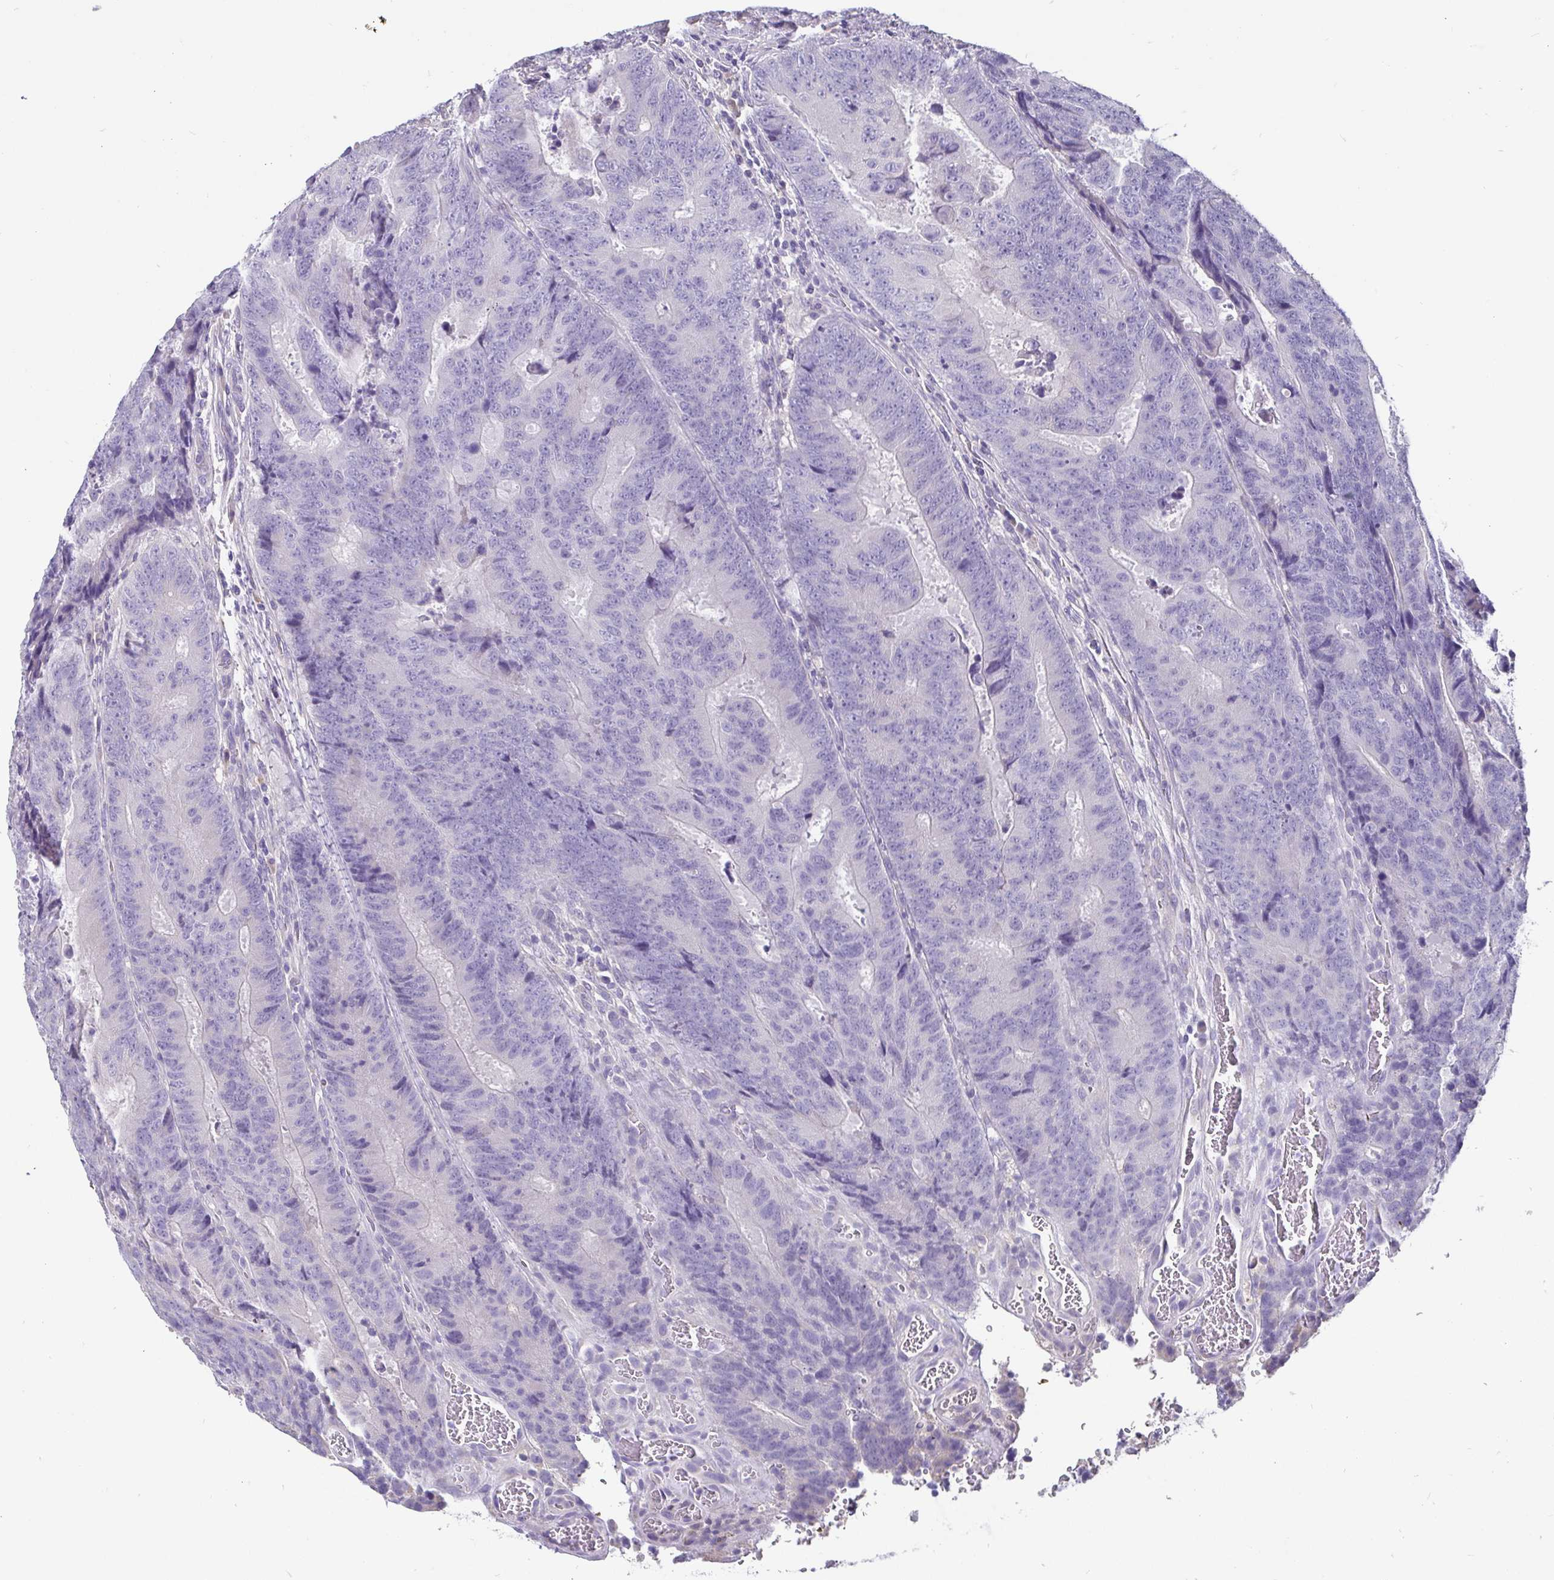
{"staining": {"intensity": "negative", "quantity": "none", "location": "none"}, "tissue": "colorectal cancer", "cell_type": "Tumor cells", "image_type": "cancer", "snomed": [{"axis": "morphology", "description": "Adenocarcinoma, NOS"}, {"axis": "topography", "description": "Colon"}], "caption": "This is an immunohistochemistry histopathology image of colorectal adenocarcinoma. There is no expression in tumor cells.", "gene": "ADAMTS6", "patient": {"sex": "female", "age": 48}}